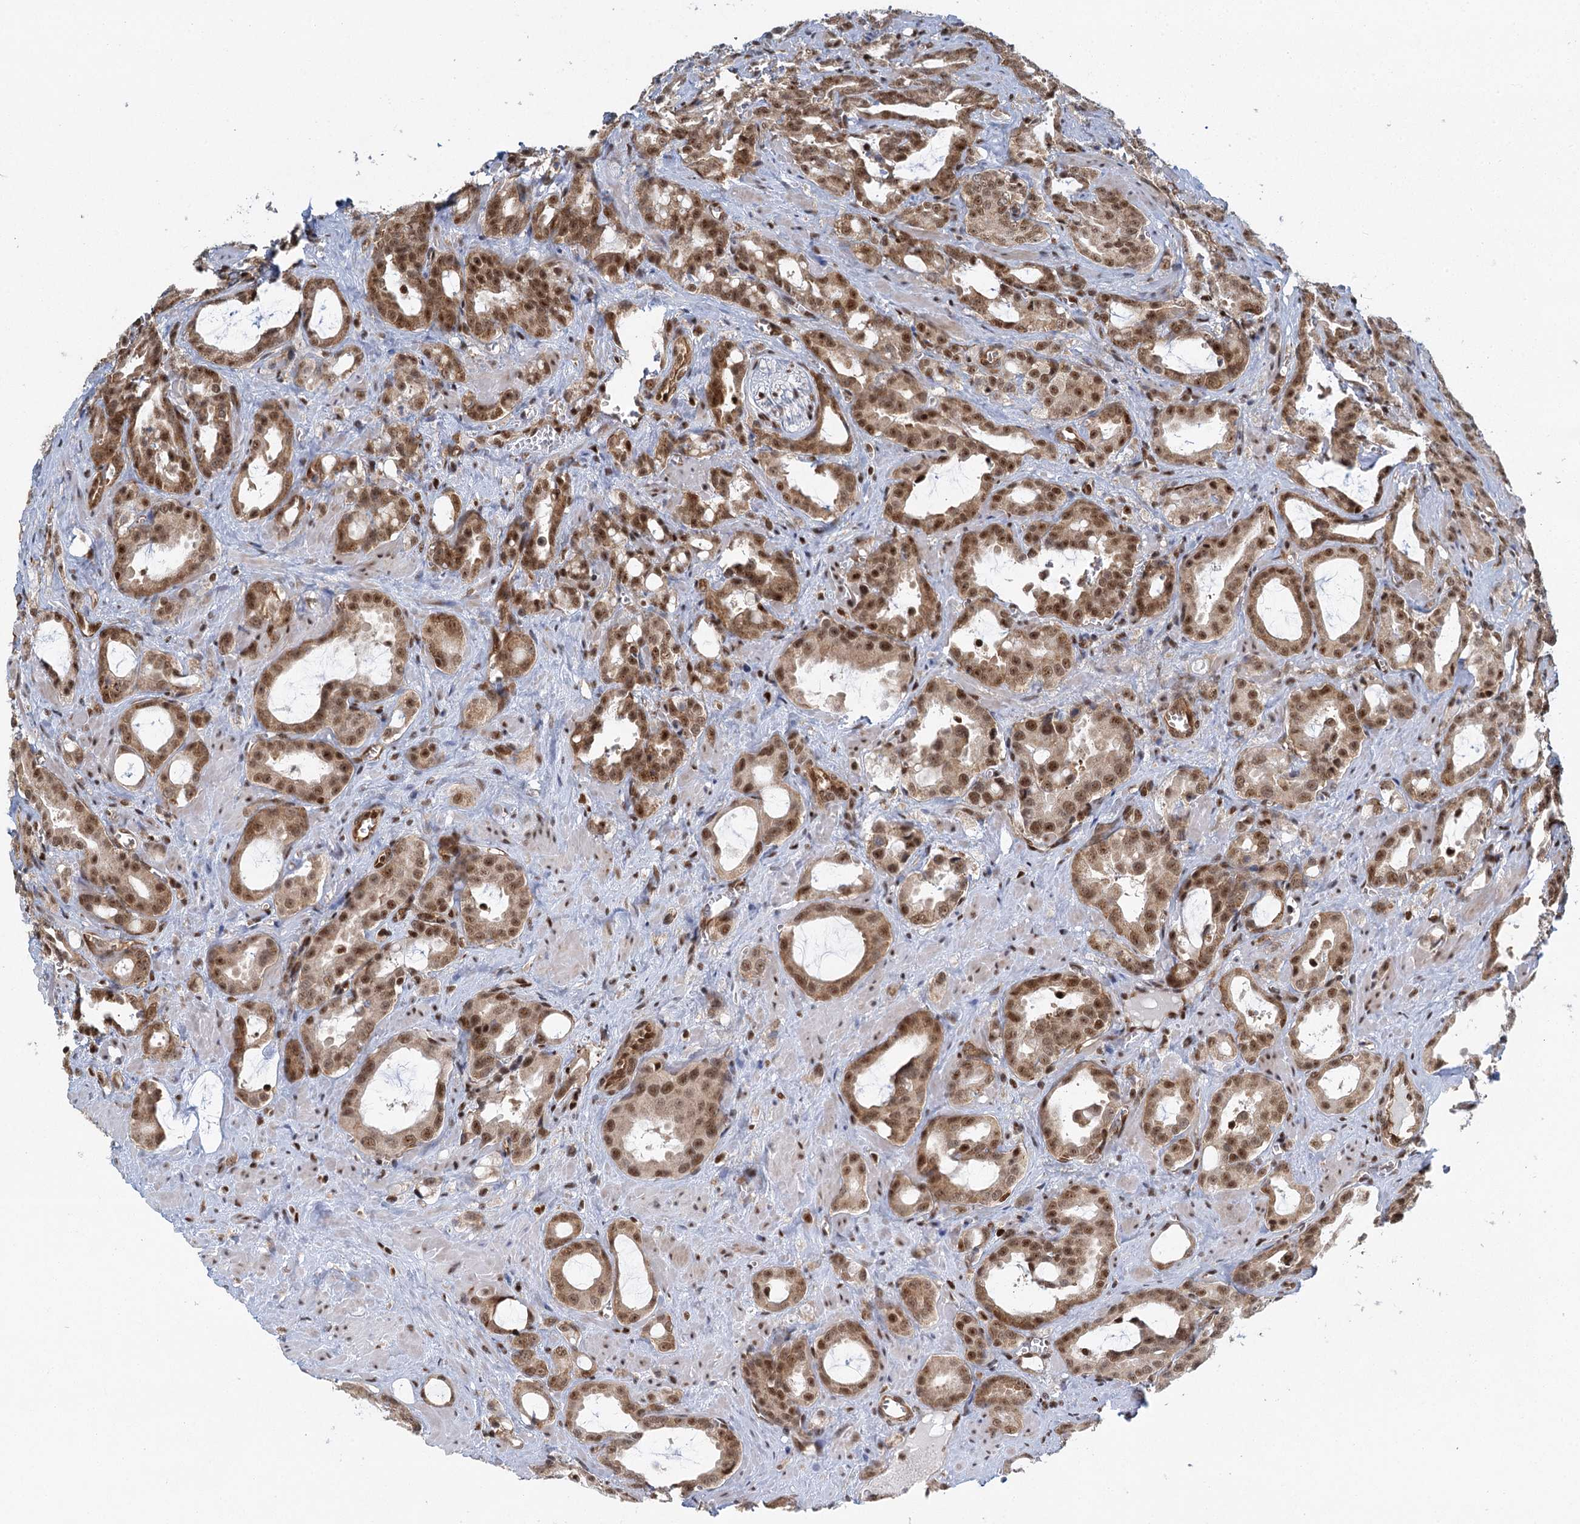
{"staining": {"intensity": "moderate", "quantity": ">75%", "location": "cytoplasmic/membranous,nuclear"}, "tissue": "prostate cancer", "cell_type": "Tumor cells", "image_type": "cancer", "snomed": [{"axis": "morphology", "description": "Adenocarcinoma, High grade"}, {"axis": "topography", "description": "Prostate"}], "caption": "Prostate adenocarcinoma (high-grade) stained with immunohistochemistry reveals moderate cytoplasmic/membranous and nuclear expression in approximately >75% of tumor cells.", "gene": "GPATCH11", "patient": {"sex": "male", "age": 72}}